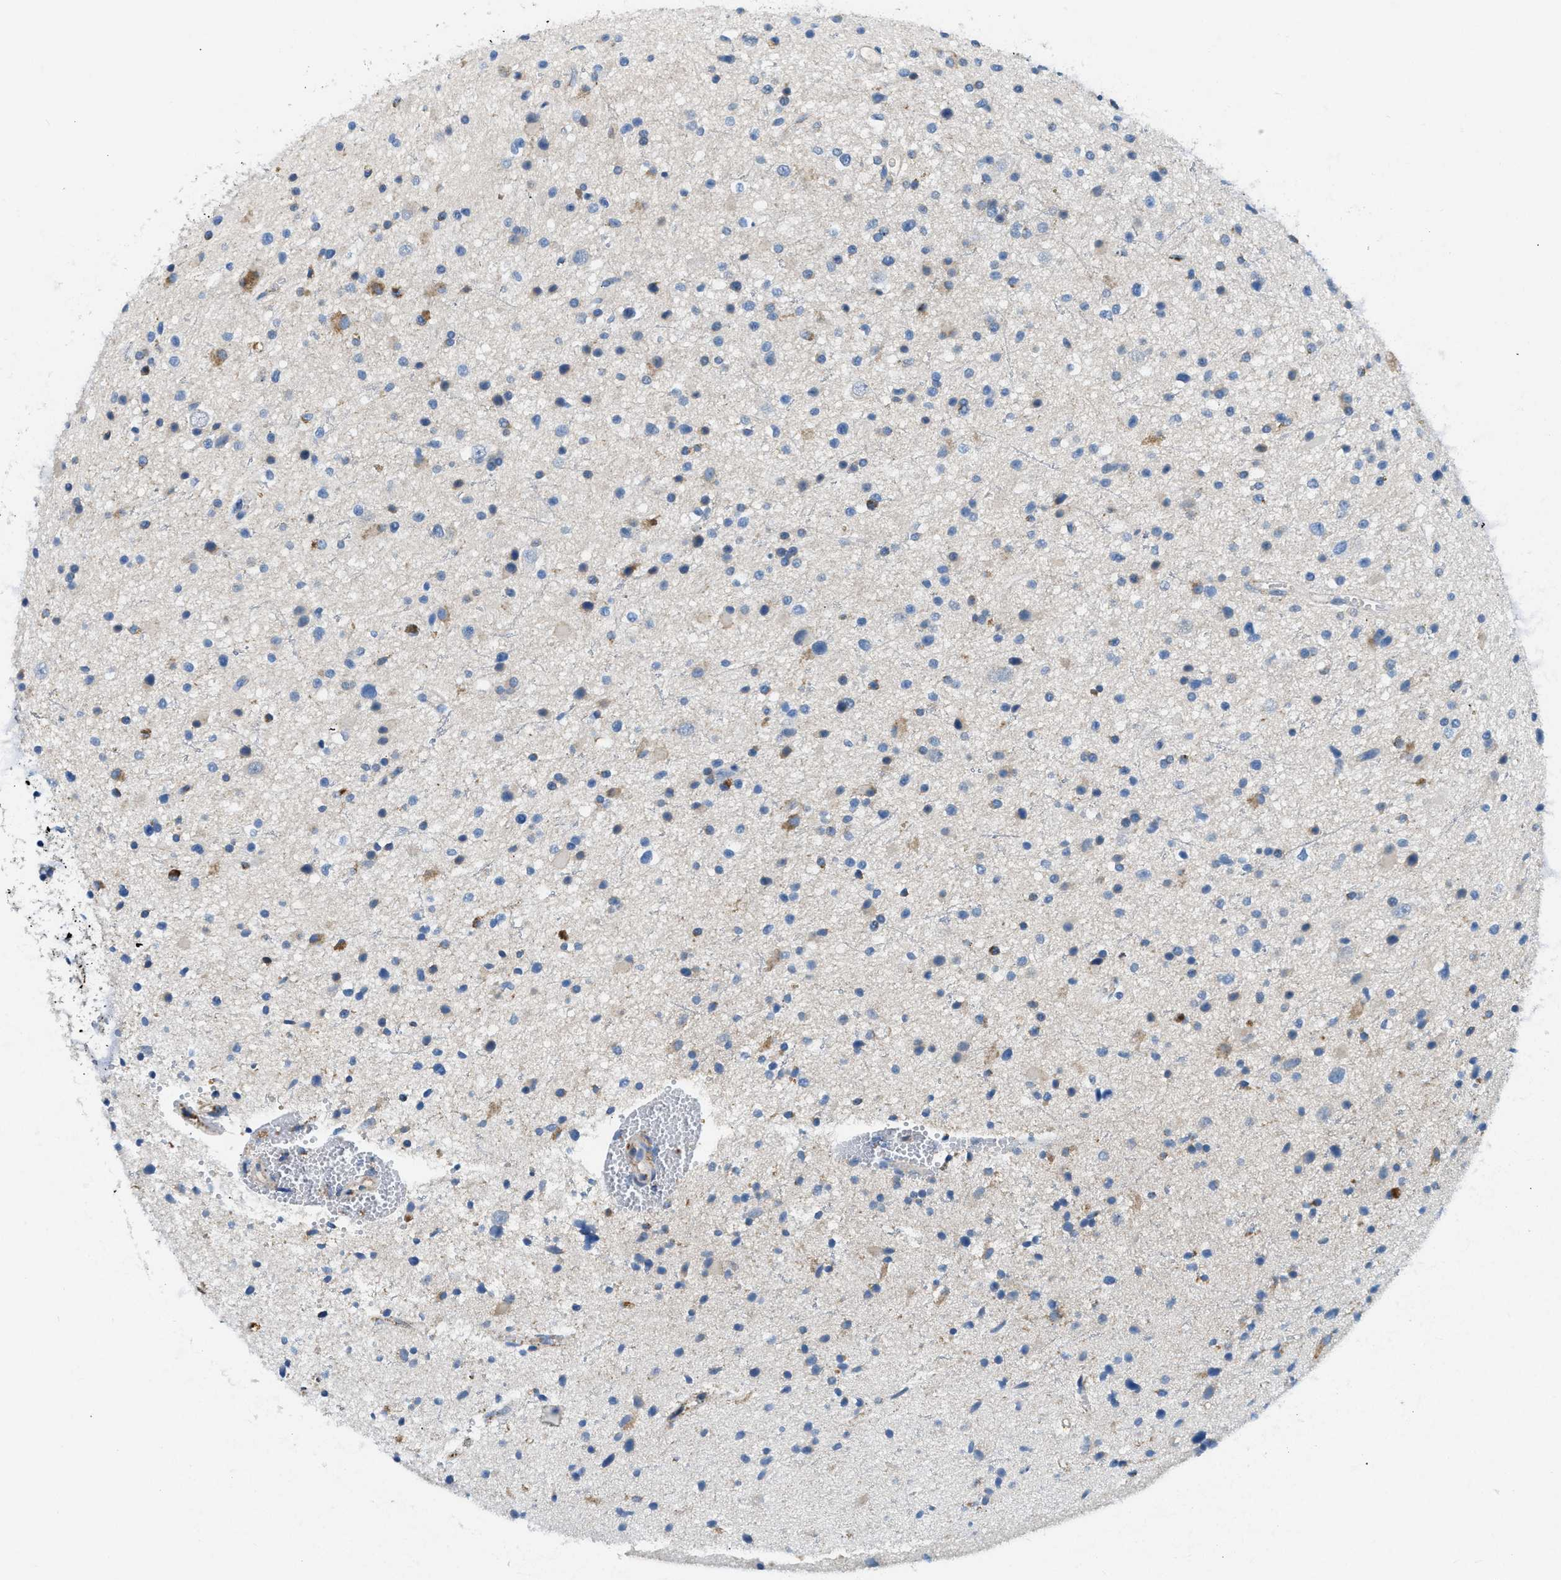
{"staining": {"intensity": "moderate", "quantity": "<25%", "location": "cytoplasmic/membranous"}, "tissue": "glioma", "cell_type": "Tumor cells", "image_type": "cancer", "snomed": [{"axis": "morphology", "description": "Glioma, malignant, High grade"}, {"axis": "topography", "description": "Brain"}], "caption": "Glioma tissue shows moderate cytoplasmic/membranous expression in about <25% of tumor cells The staining was performed using DAB to visualize the protein expression in brown, while the nuclei were stained in blue with hematoxylin (Magnification: 20x).", "gene": "ACADVL", "patient": {"sex": "male", "age": 33}}